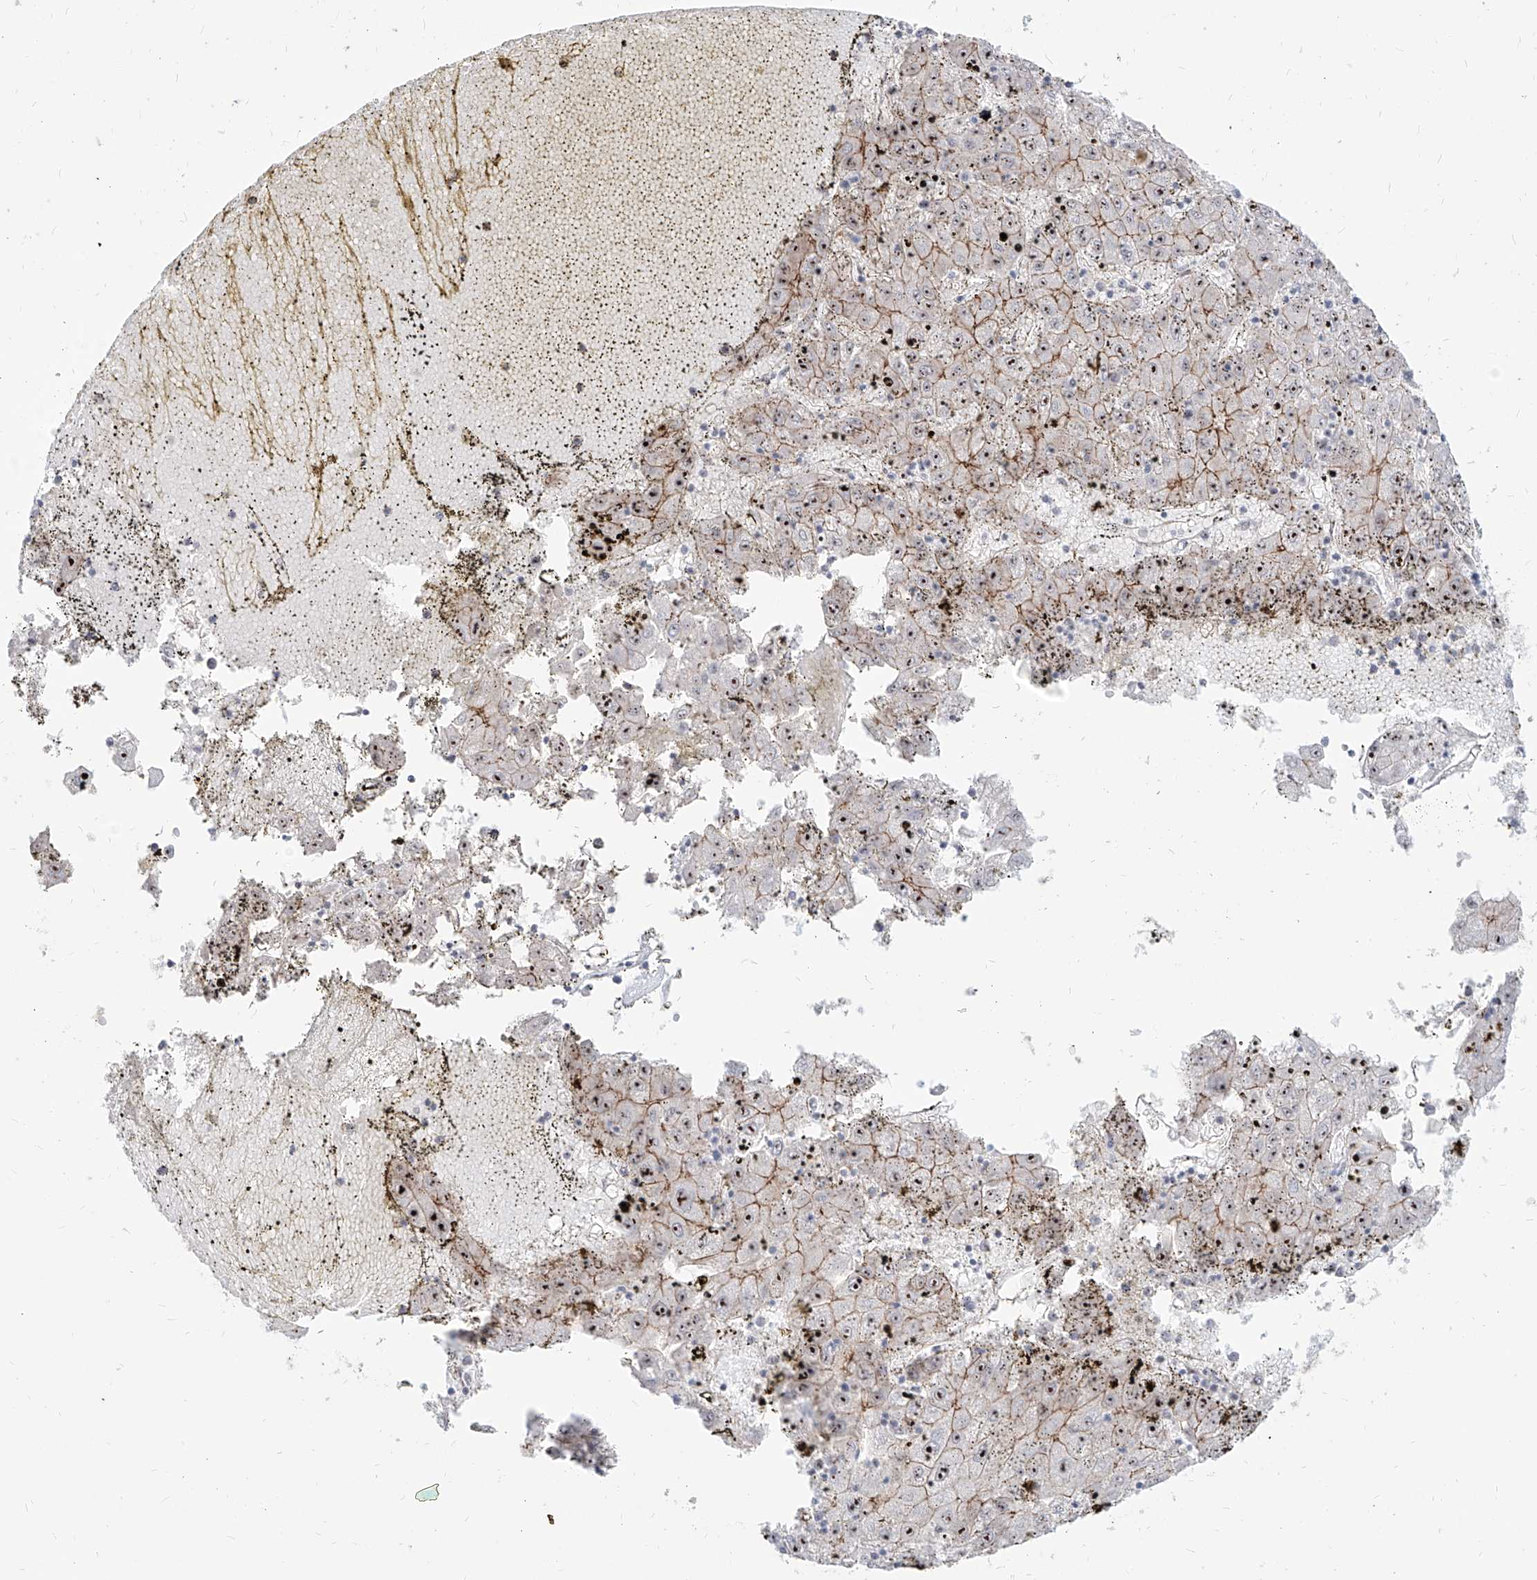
{"staining": {"intensity": "strong", "quantity": "<25%", "location": "cytoplasmic/membranous,nuclear"}, "tissue": "liver cancer", "cell_type": "Tumor cells", "image_type": "cancer", "snomed": [{"axis": "morphology", "description": "Carcinoma, Hepatocellular, NOS"}, {"axis": "topography", "description": "Liver"}], "caption": "Tumor cells display strong cytoplasmic/membranous and nuclear expression in approximately <25% of cells in hepatocellular carcinoma (liver).", "gene": "ZNF710", "patient": {"sex": "male", "age": 72}}